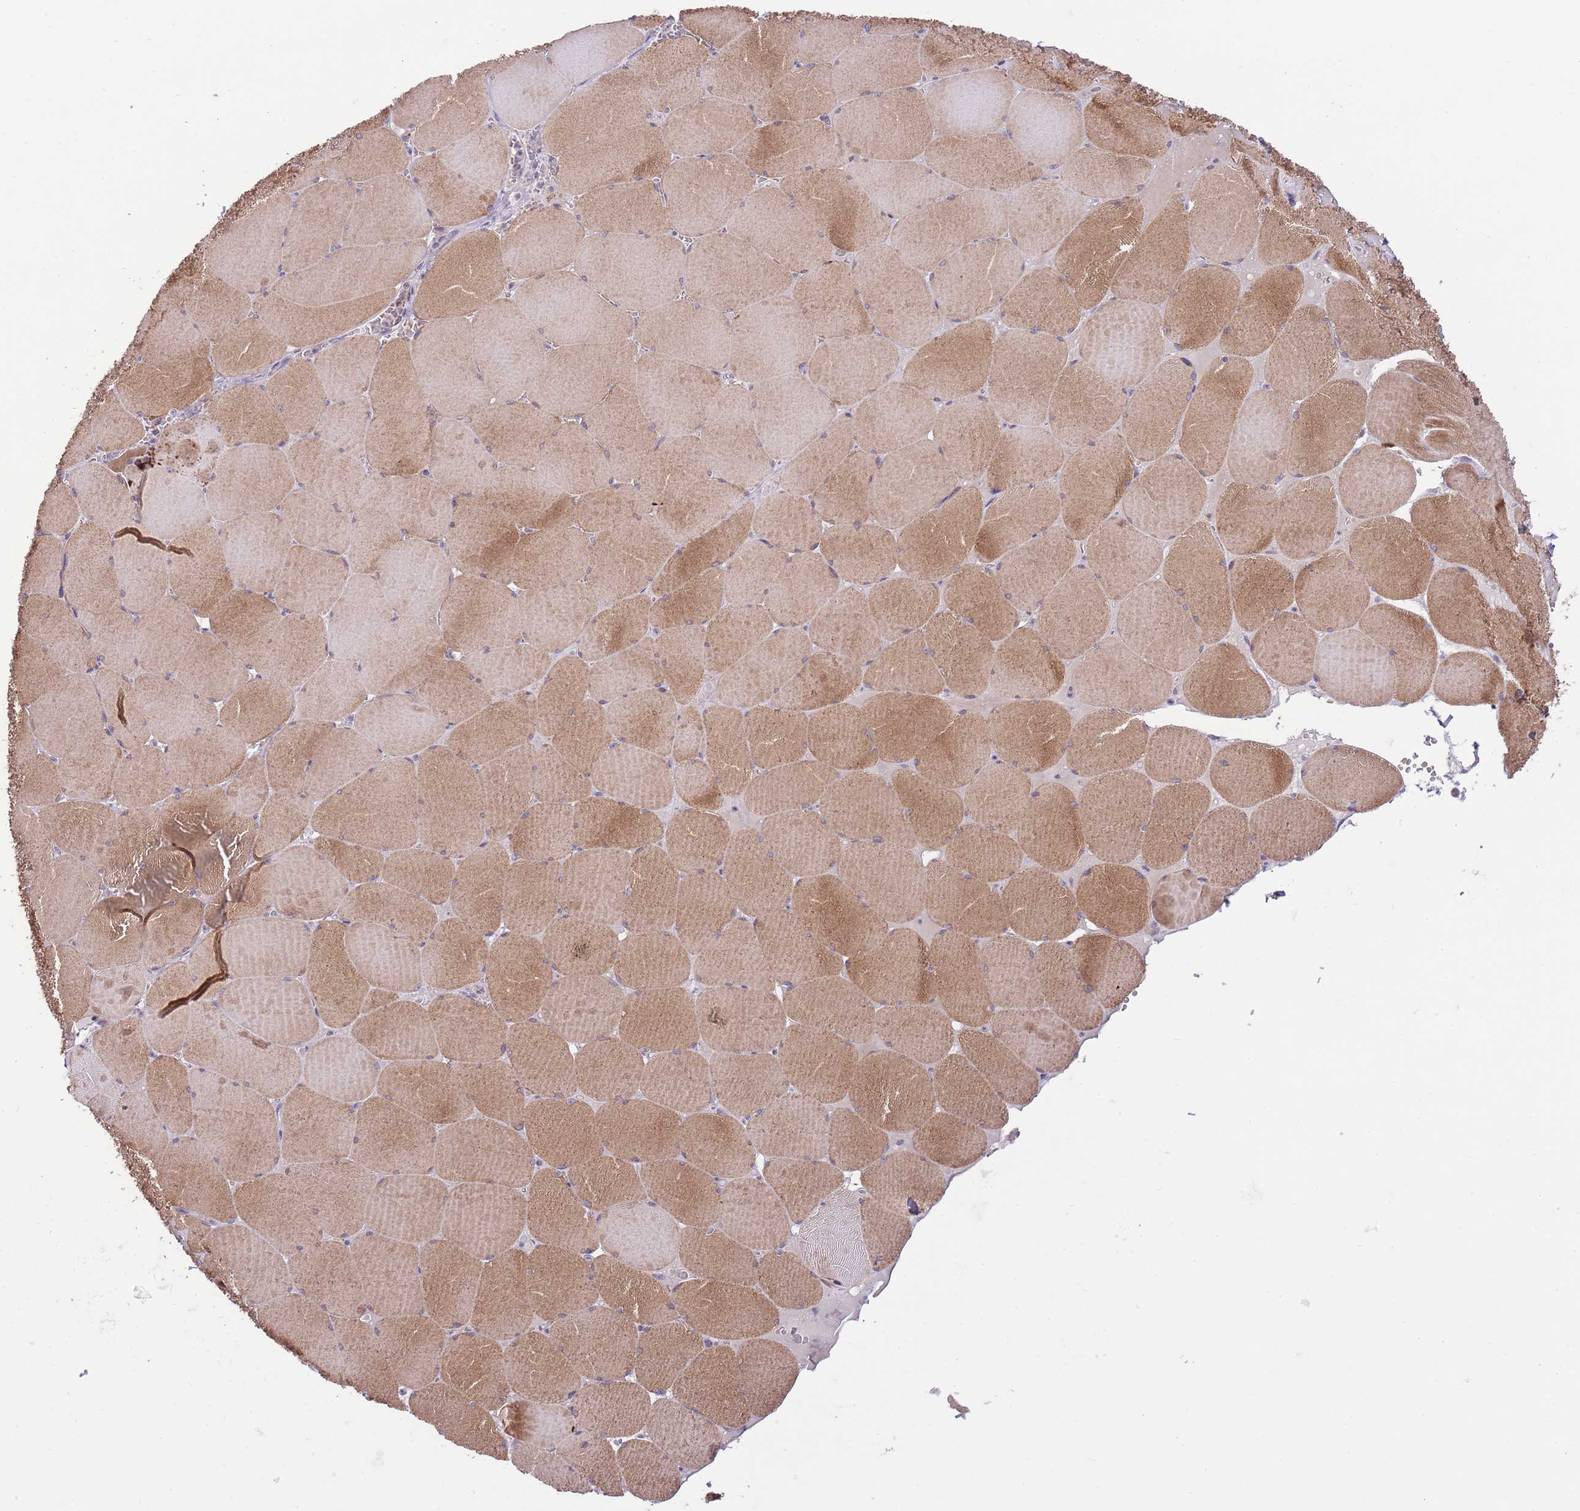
{"staining": {"intensity": "strong", "quantity": ">75%", "location": "cytoplasmic/membranous"}, "tissue": "skeletal muscle", "cell_type": "Myocytes", "image_type": "normal", "snomed": [{"axis": "morphology", "description": "Normal tissue, NOS"}, {"axis": "topography", "description": "Skeletal muscle"}, {"axis": "topography", "description": "Head-Neck"}], "caption": "Immunohistochemistry (IHC) (DAB) staining of normal skeletal muscle displays strong cytoplasmic/membranous protein staining in about >75% of myocytes. (DAB = brown stain, brightfield microscopy at high magnification).", "gene": "GALK2", "patient": {"sex": "male", "age": 66}}